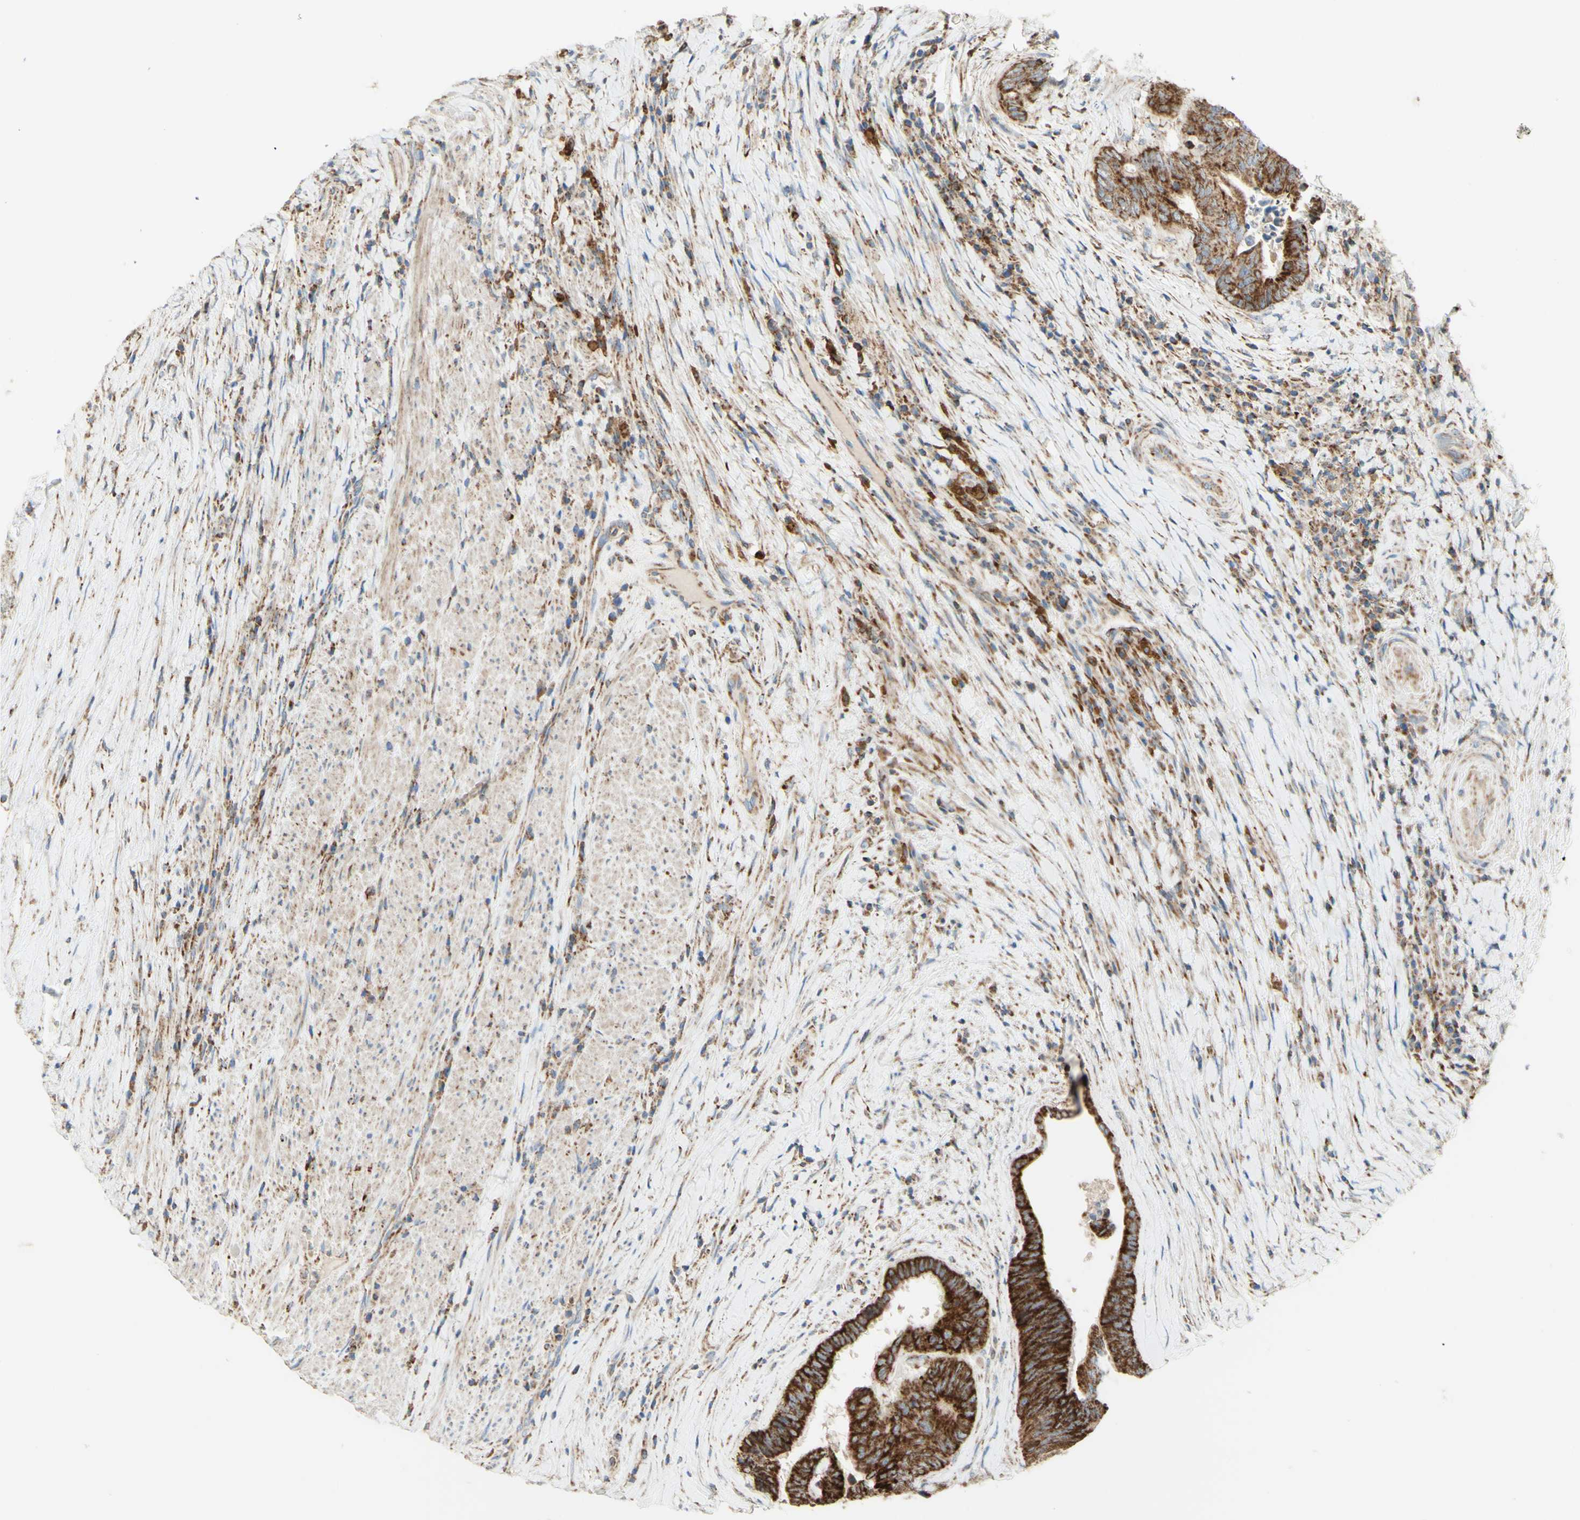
{"staining": {"intensity": "strong", "quantity": ">75%", "location": "cytoplasmic/membranous"}, "tissue": "colorectal cancer", "cell_type": "Tumor cells", "image_type": "cancer", "snomed": [{"axis": "morphology", "description": "Adenocarcinoma, NOS"}, {"axis": "topography", "description": "Rectum"}], "caption": "Immunohistochemical staining of colorectal cancer displays high levels of strong cytoplasmic/membranous expression in approximately >75% of tumor cells. (brown staining indicates protein expression, while blue staining denotes nuclei).", "gene": "ARMC10", "patient": {"sex": "male", "age": 72}}